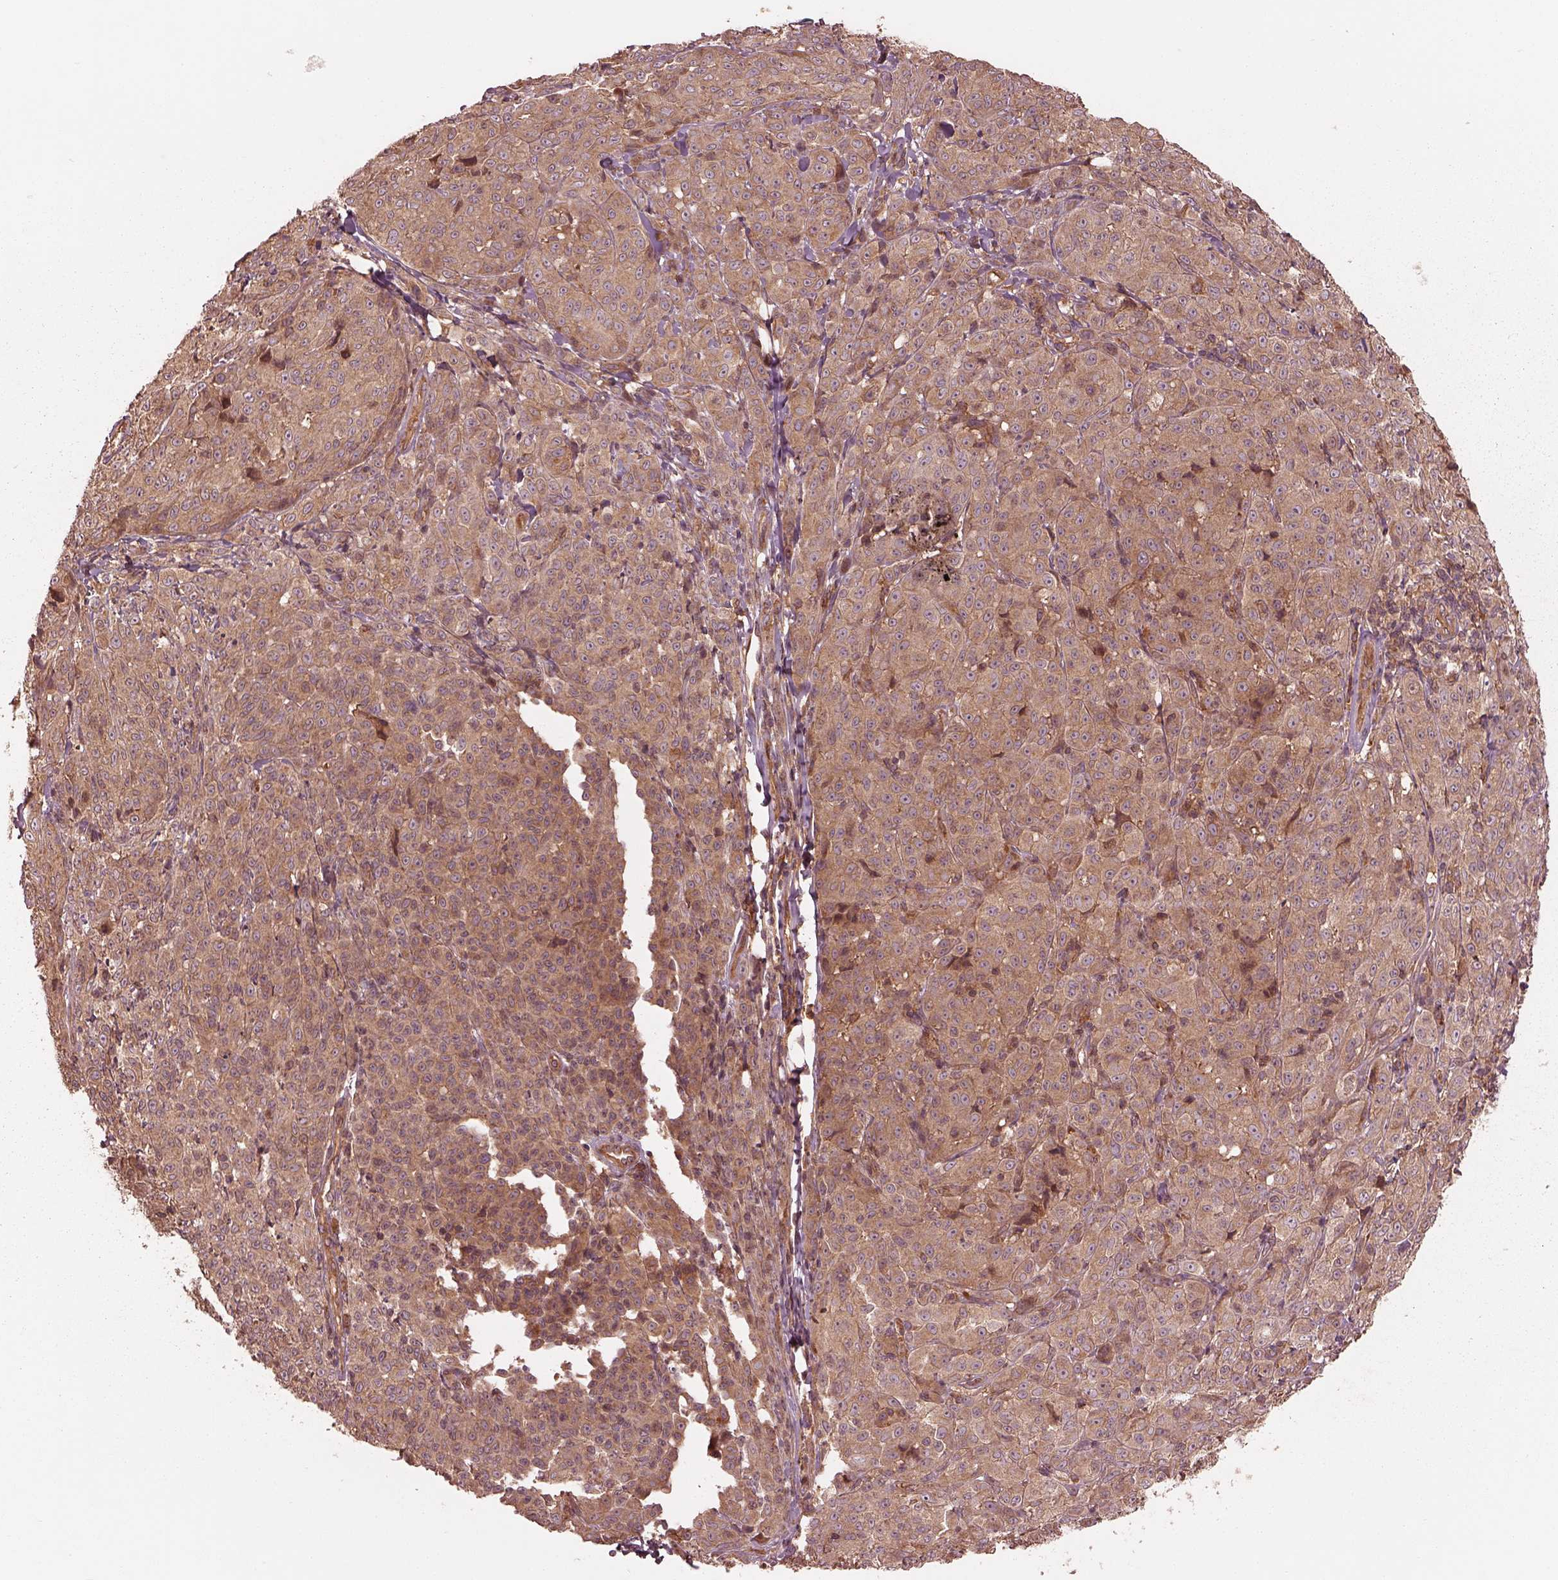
{"staining": {"intensity": "moderate", "quantity": ">75%", "location": "cytoplasmic/membranous"}, "tissue": "melanoma", "cell_type": "Tumor cells", "image_type": "cancer", "snomed": [{"axis": "morphology", "description": "Malignant melanoma, NOS"}, {"axis": "topography", "description": "Skin"}], "caption": "This micrograph demonstrates immunohistochemistry (IHC) staining of malignant melanoma, with medium moderate cytoplasmic/membranous positivity in approximately >75% of tumor cells.", "gene": "PIK3R2", "patient": {"sex": "male", "age": 89}}